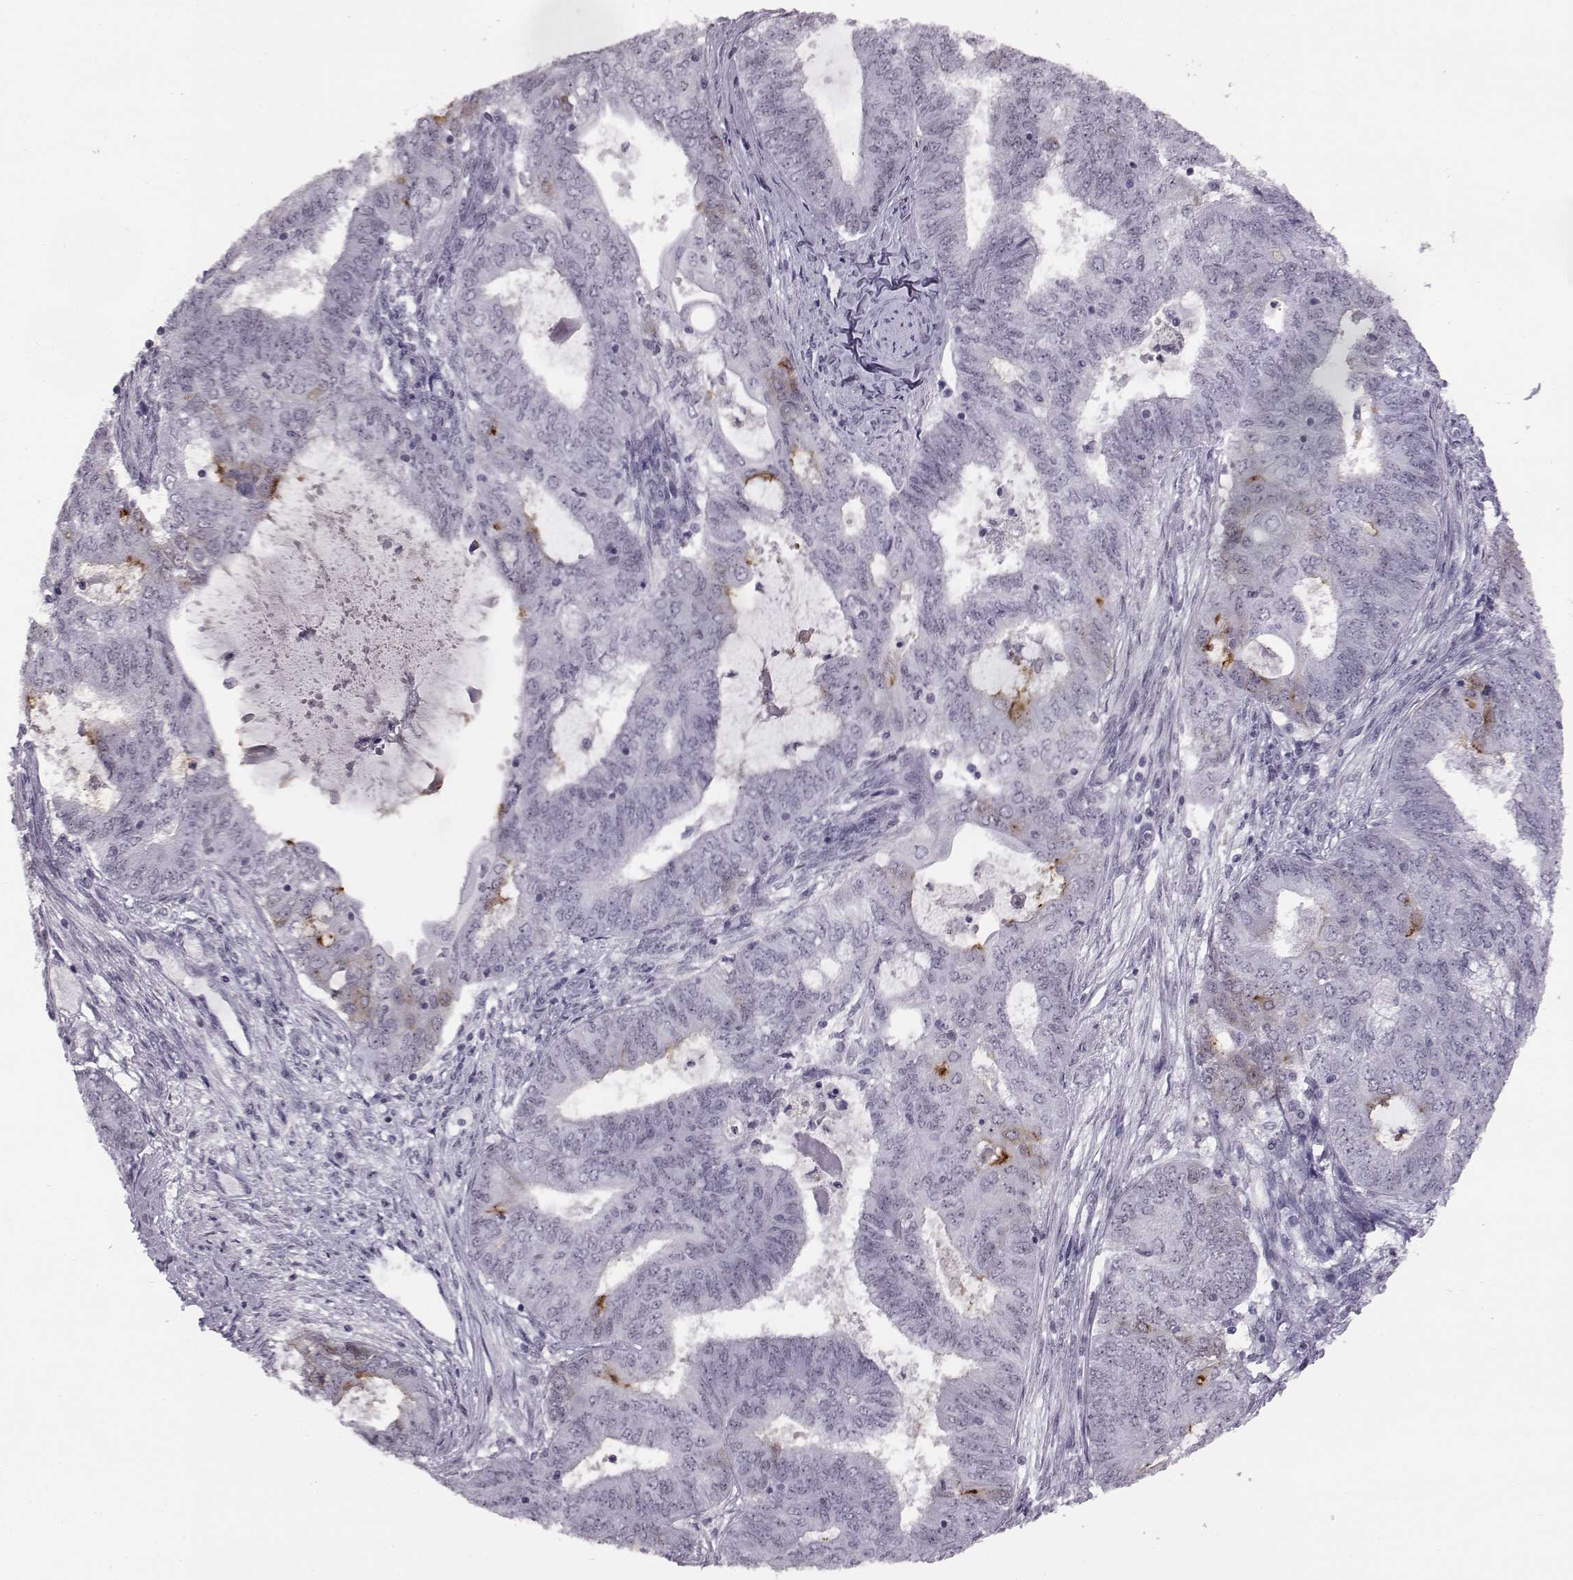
{"staining": {"intensity": "negative", "quantity": "none", "location": "none"}, "tissue": "endometrial cancer", "cell_type": "Tumor cells", "image_type": "cancer", "snomed": [{"axis": "morphology", "description": "Adenocarcinoma, NOS"}, {"axis": "topography", "description": "Endometrium"}], "caption": "High power microscopy histopathology image of an immunohistochemistry (IHC) histopathology image of endometrial cancer (adenocarcinoma), revealing no significant expression in tumor cells.", "gene": "ADGRG2", "patient": {"sex": "female", "age": 62}}